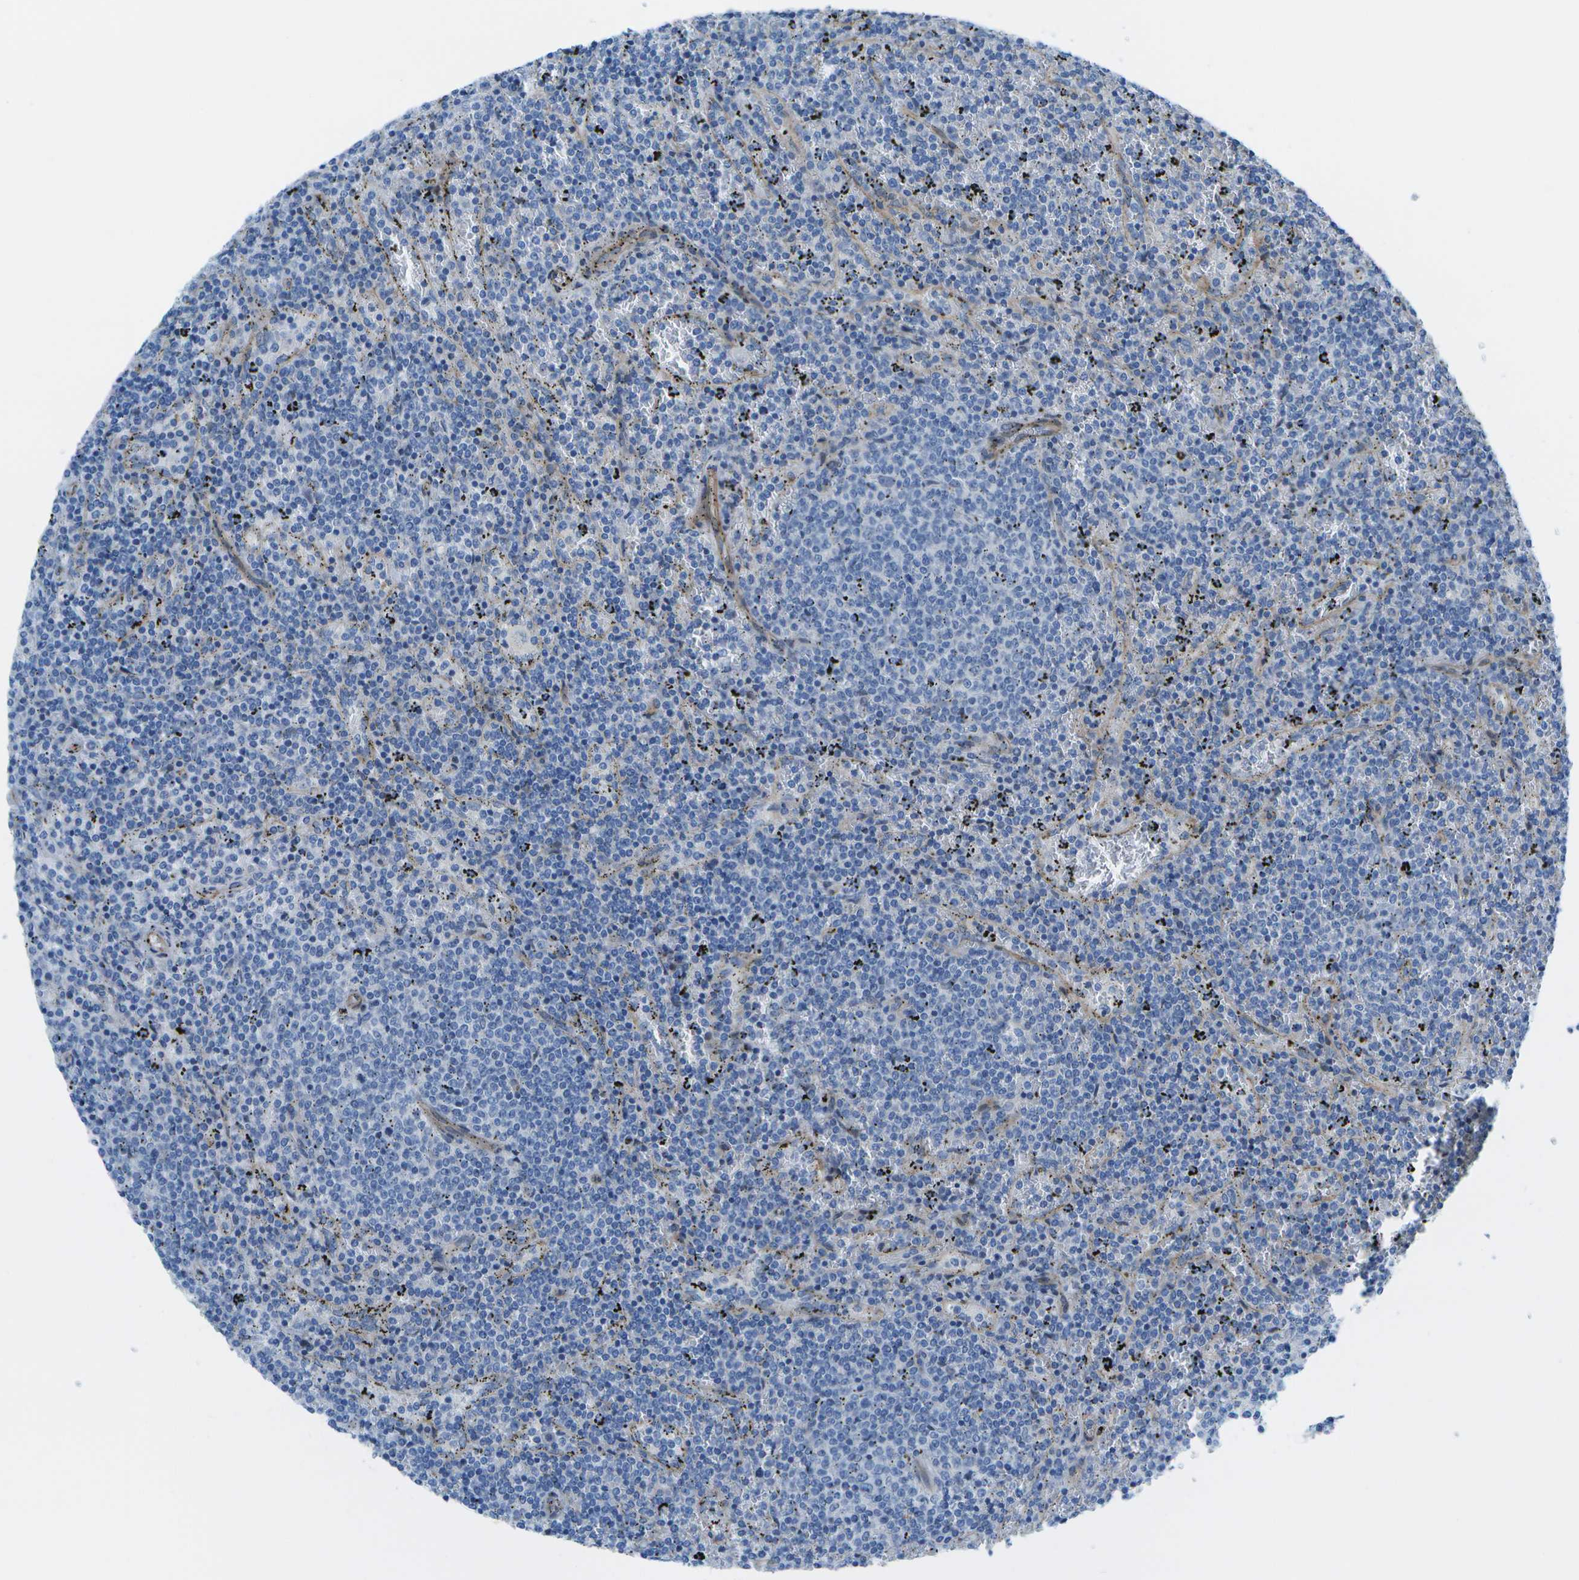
{"staining": {"intensity": "negative", "quantity": "none", "location": "none"}, "tissue": "lymphoma", "cell_type": "Tumor cells", "image_type": "cancer", "snomed": [{"axis": "morphology", "description": "Malignant lymphoma, non-Hodgkin's type, Low grade"}, {"axis": "topography", "description": "Spleen"}], "caption": "High power microscopy histopathology image of an immunohistochemistry (IHC) micrograph of lymphoma, revealing no significant positivity in tumor cells.", "gene": "SORBS3", "patient": {"sex": "female", "age": 50}}